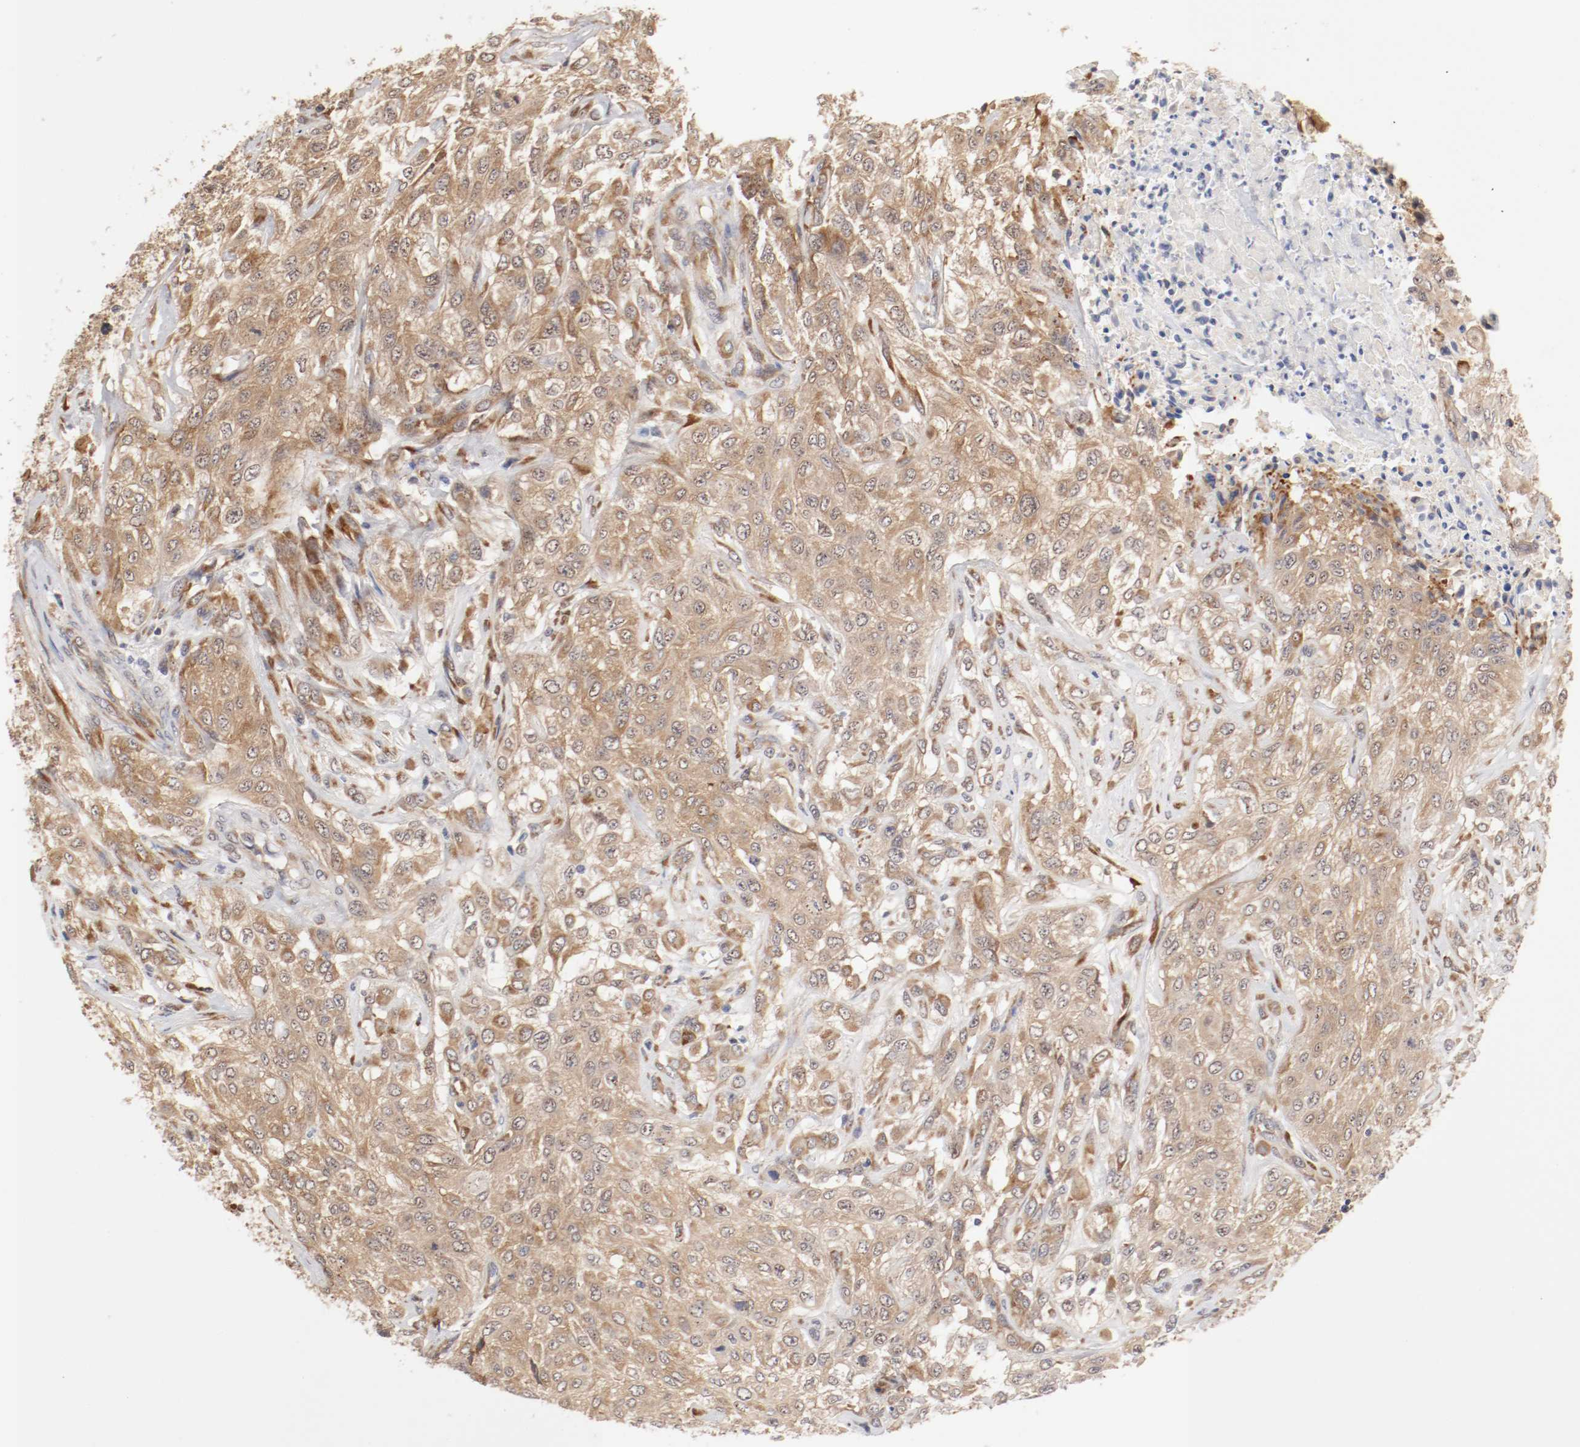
{"staining": {"intensity": "weak", "quantity": ">75%", "location": "cytoplasmic/membranous"}, "tissue": "urothelial cancer", "cell_type": "Tumor cells", "image_type": "cancer", "snomed": [{"axis": "morphology", "description": "Urothelial carcinoma, High grade"}, {"axis": "topography", "description": "Urinary bladder"}], "caption": "Immunohistochemical staining of human high-grade urothelial carcinoma exhibits low levels of weak cytoplasmic/membranous protein positivity in approximately >75% of tumor cells.", "gene": "FKBP3", "patient": {"sex": "male", "age": 57}}